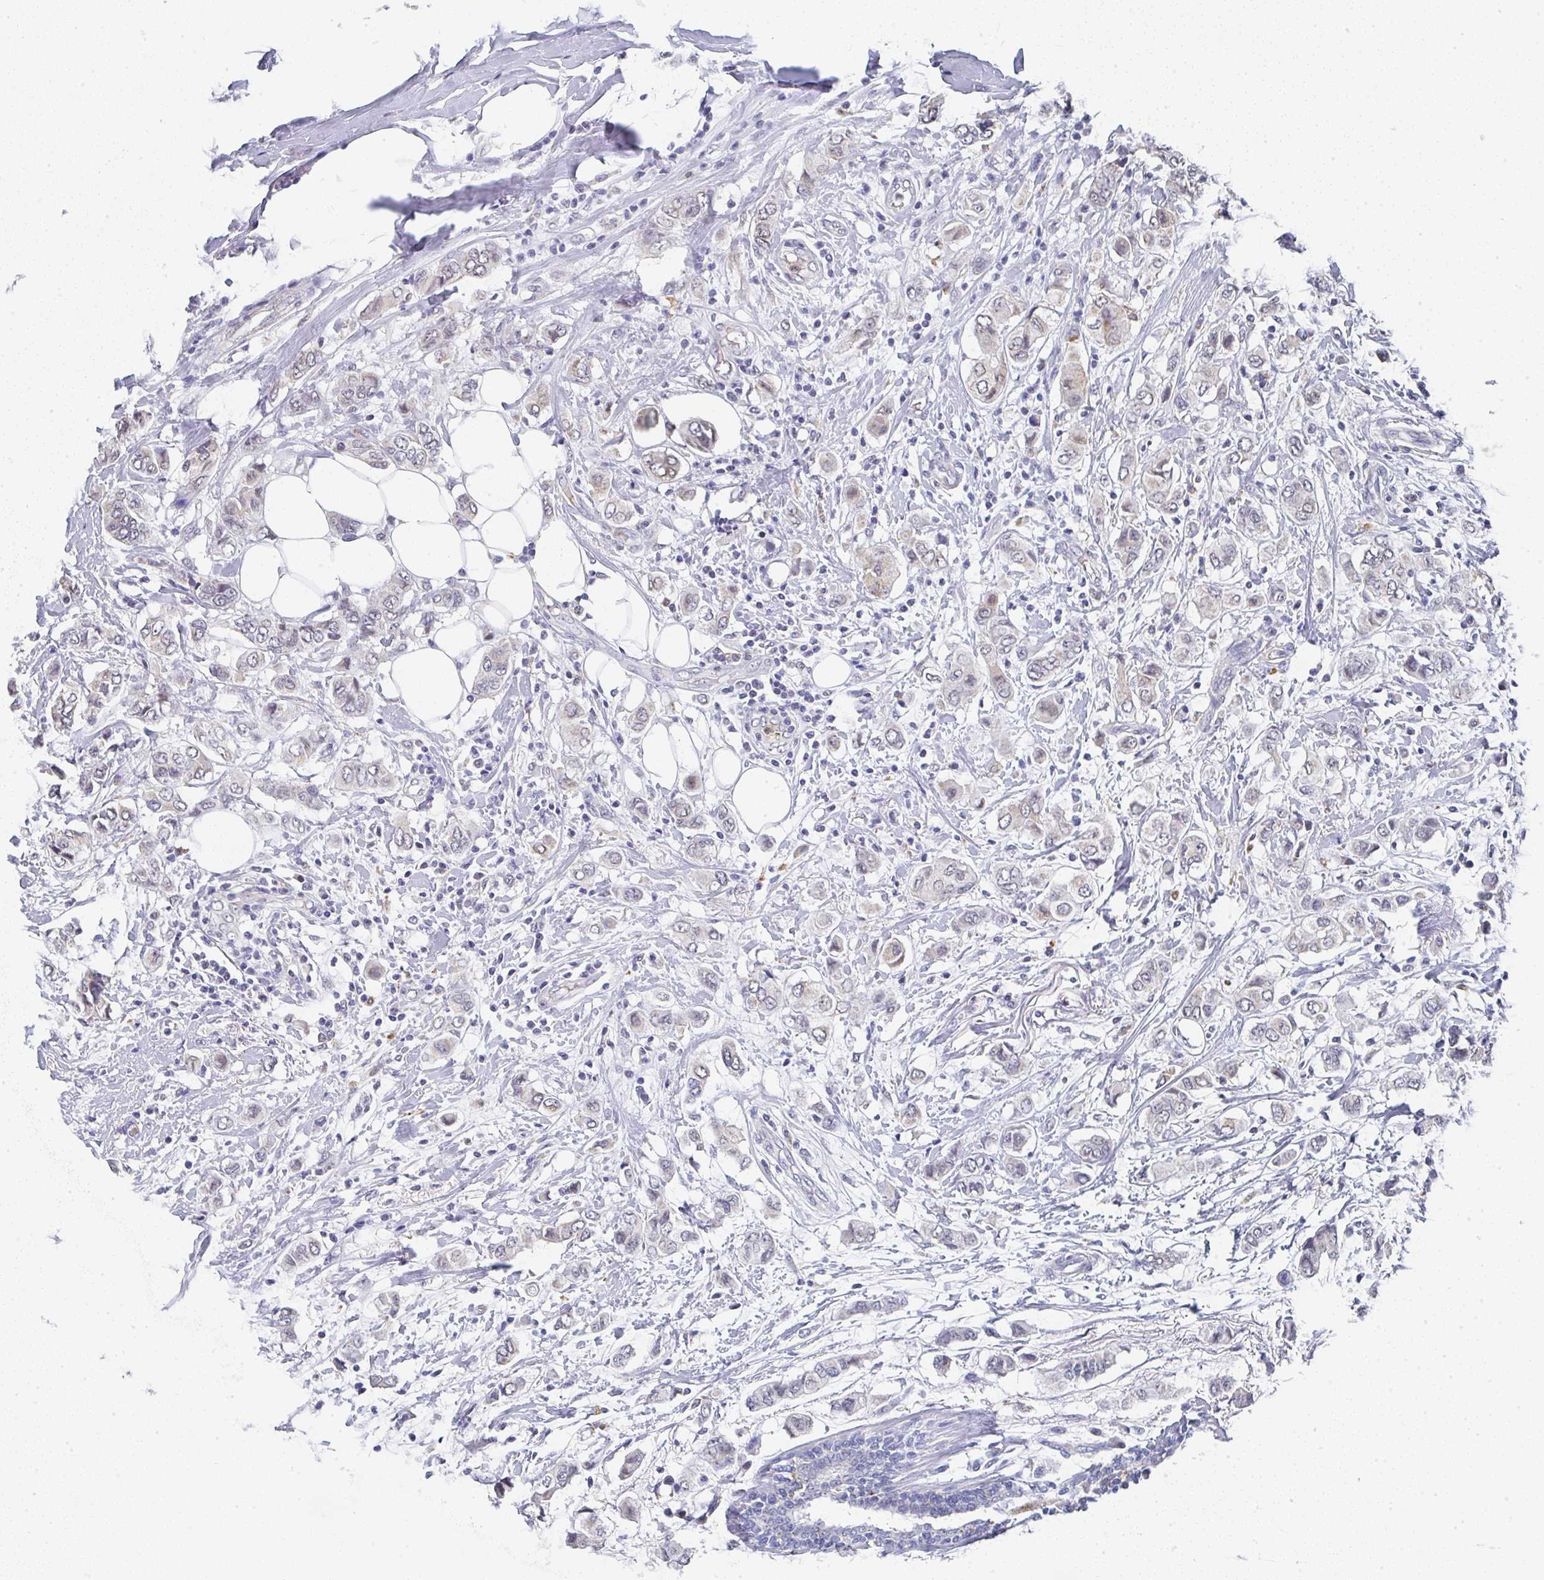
{"staining": {"intensity": "weak", "quantity": "<25%", "location": "cytoplasmic/membranous,nuclear"}, "tissue": "breast cancer", "cell_type": "Tumor cells", "image_type": "cancer", "snomed": [{"axis": "morphology", "description": "Lobular carcinoma"}, {"axis": "topography", "description": "Breast"}], "caption": "Image shows no significant protein positivity in tumor cells of breast cancer (lobular carcinoma).", "gene": "NCF1", "patient": {"sex": "female", "age": 51}}